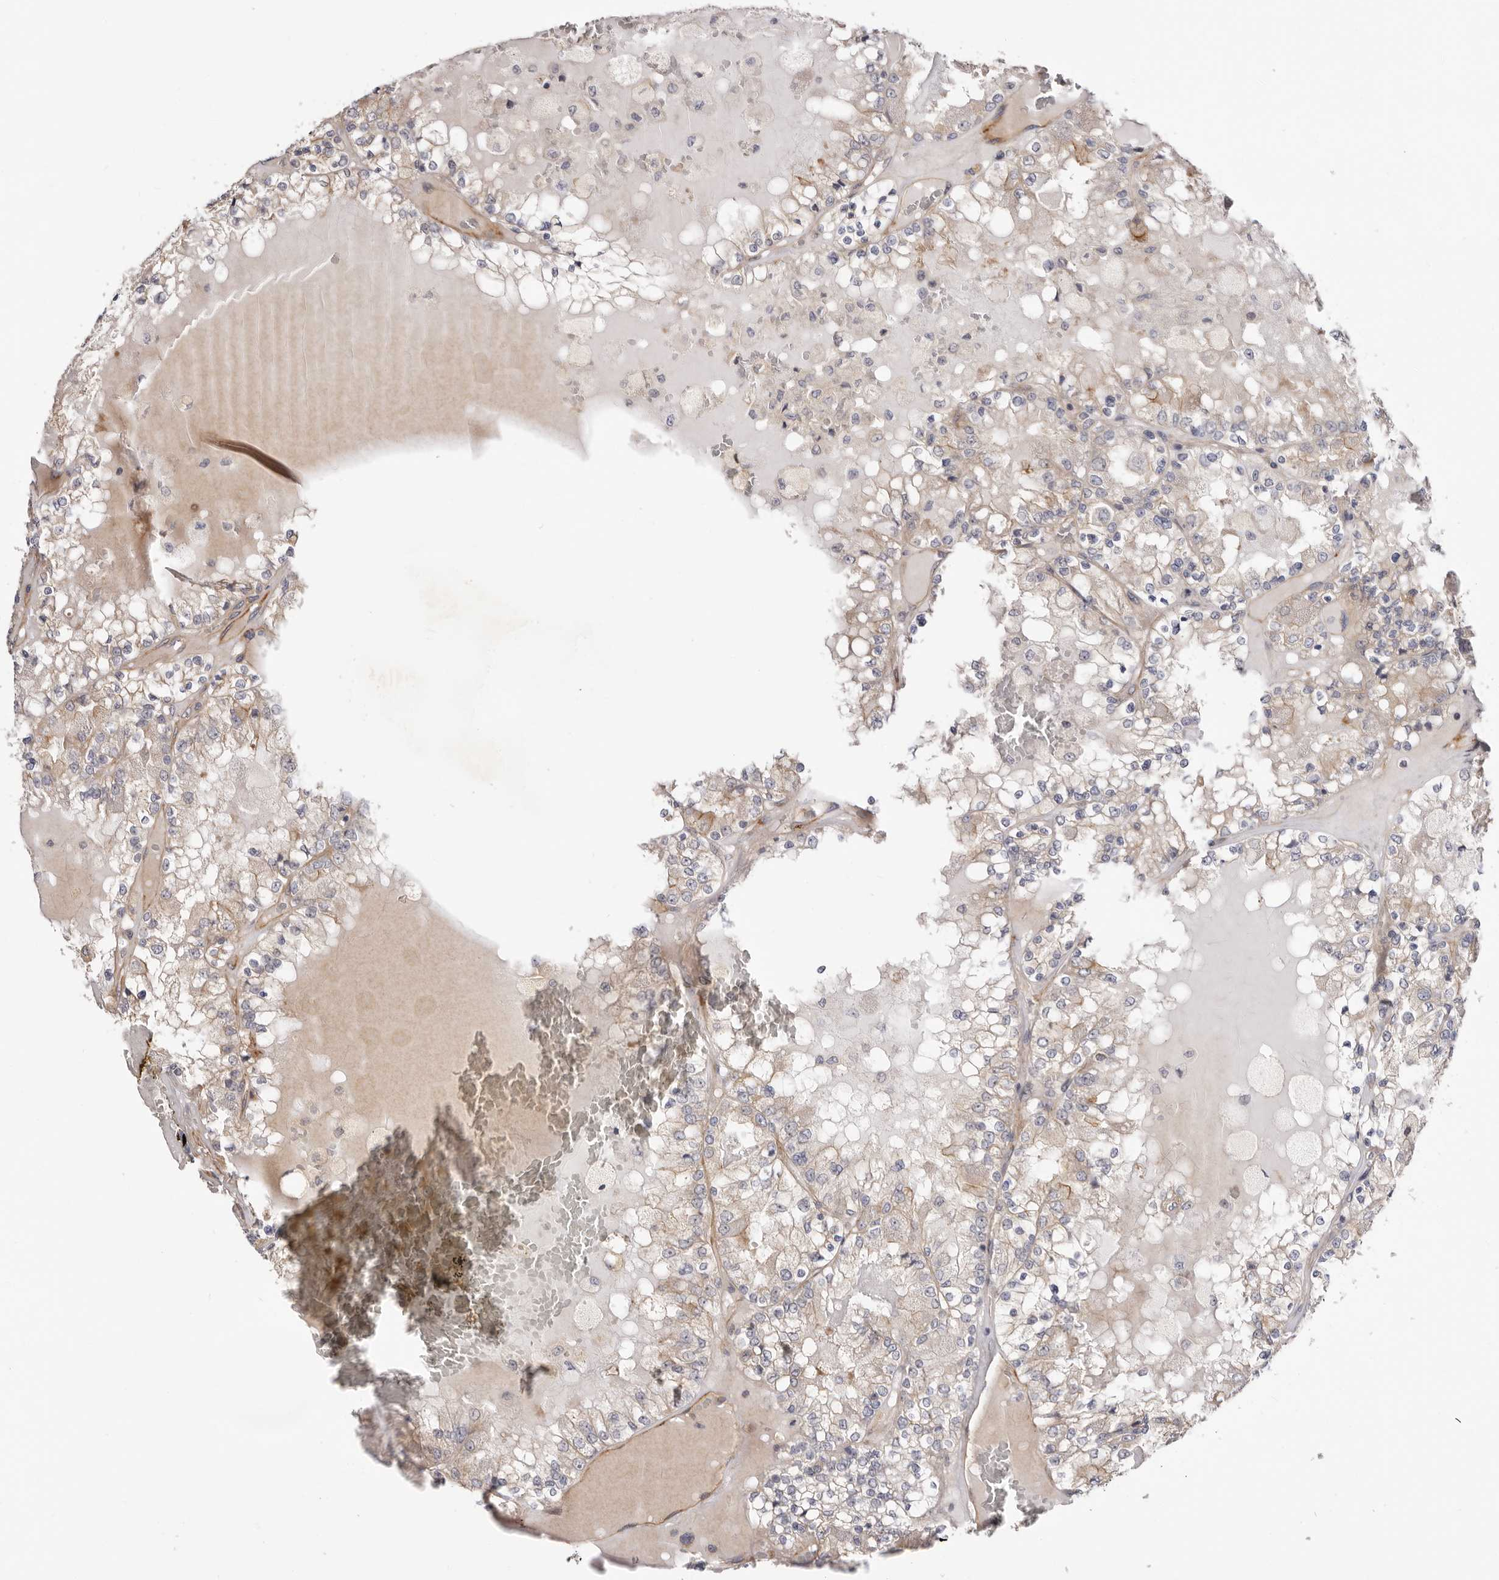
{"staining": {"intensity": "weak", "quantity": ">75%", "location": "cytoplasmic/membranous,nuclear"}, "tissue": "renal cancer", "cell_type": "Tumor cells", "image_type": "cancer", "snomed": [{"axis": "morphology", "description": "Adenocarcinoma, NOS"}, {"axis": "topography", "description": "Kidney"}], "caption": "Protein expression analysis of renal cancer (adenocarcinoma) demonstrates weak cytoplasmic/membranous and nuclear staining in approximately >75% of tumor cells.", "gene": "PANK4", "patient": {"sex": "female", "age": 56}}